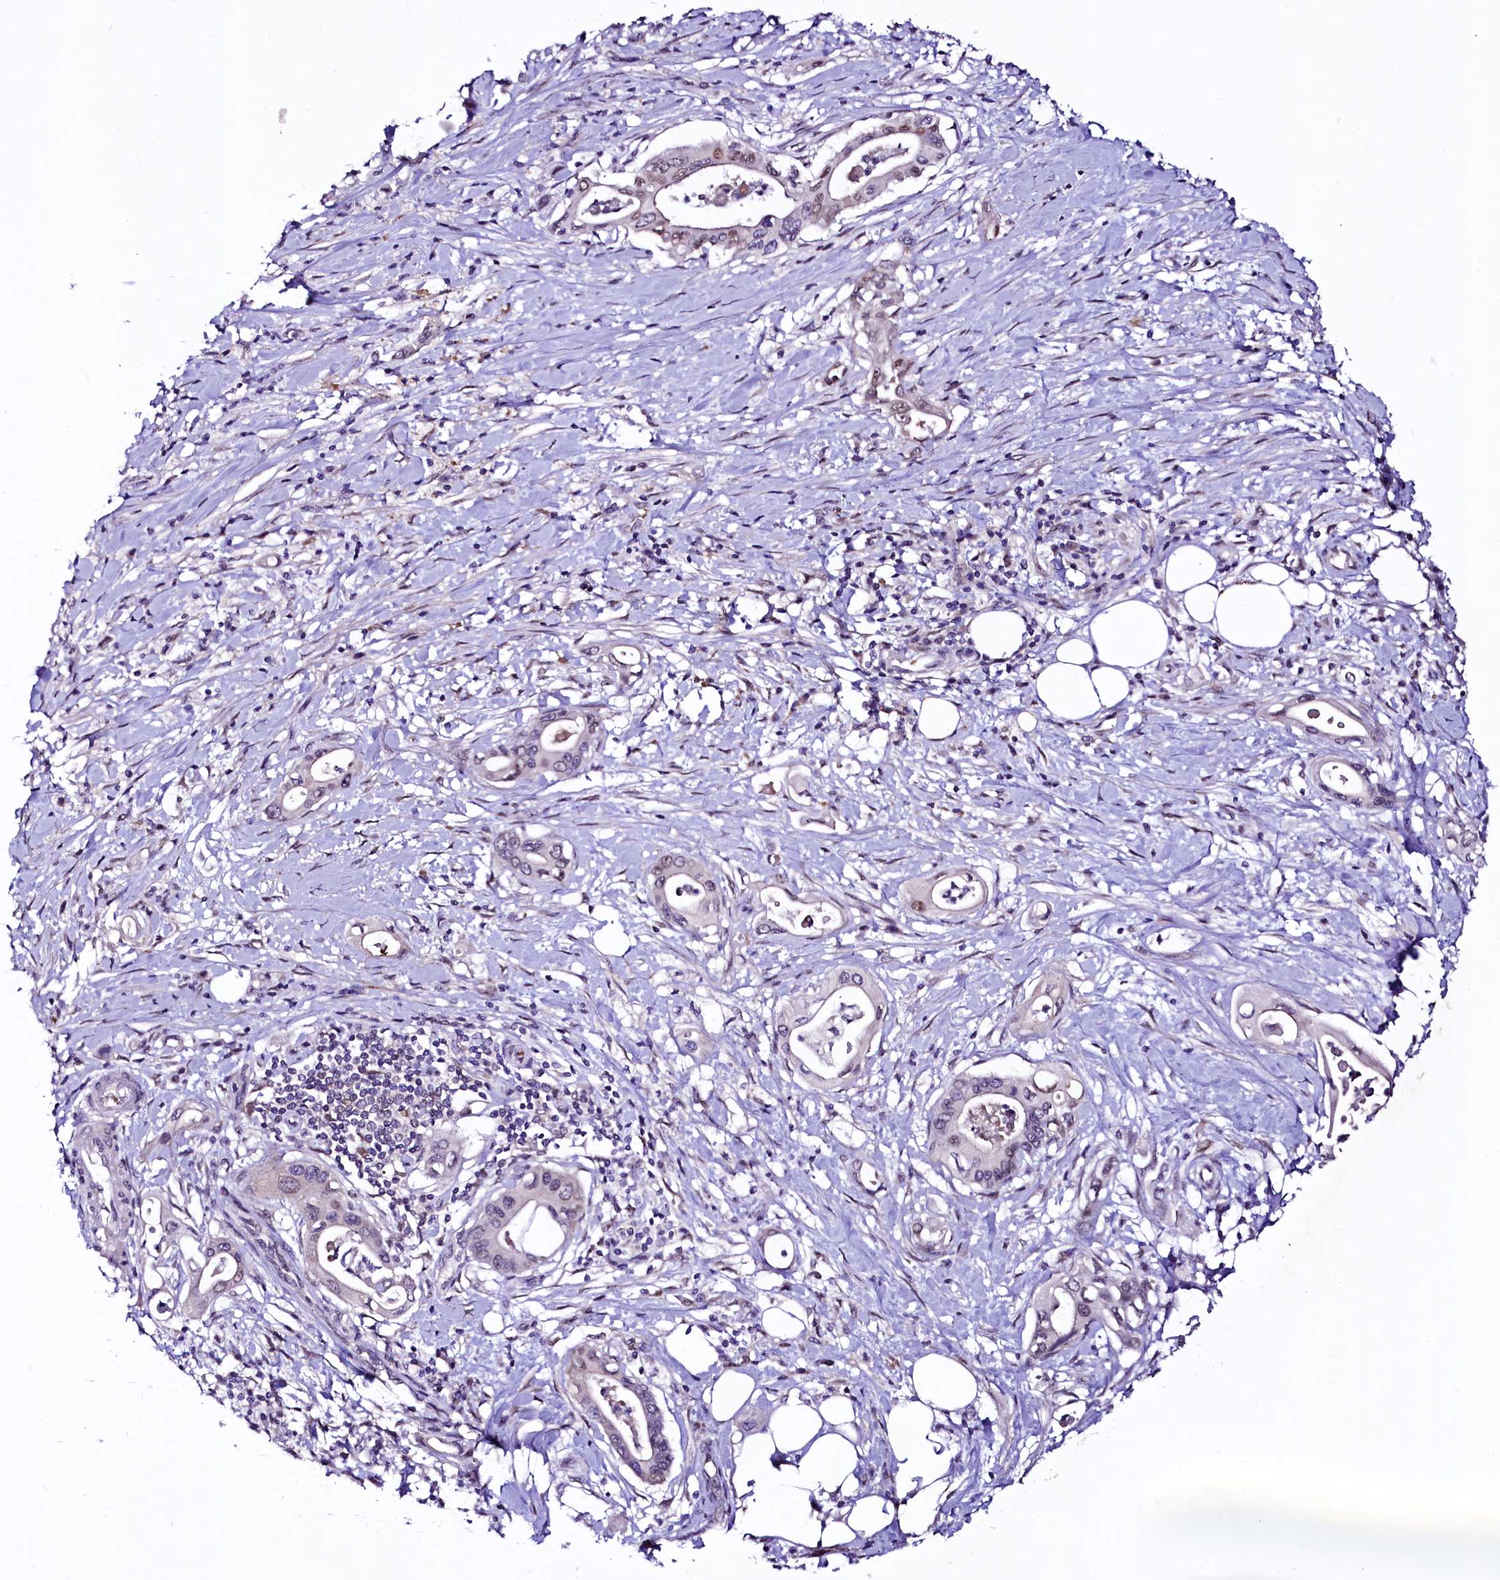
{"staining": {"intensity": "moderate", "quantity": "<25%", "location": "nuclear"}, "tissue": "pancreatic cancer", "cell_type": "Tumor cells", "image_type": "cancer", "snomed": [{"axis": "morphology", "description": "Adenocarcinoma, NOS"}, {"axis": "topography", "description": "Pancreas"}], "caption": "Adenocarcinoma (pancreatic) stained with a protein marker demonstrates moderate staining in tumor cells.", "gene": "LEUTX", "patient": {"sex": "female", "age": 77}}